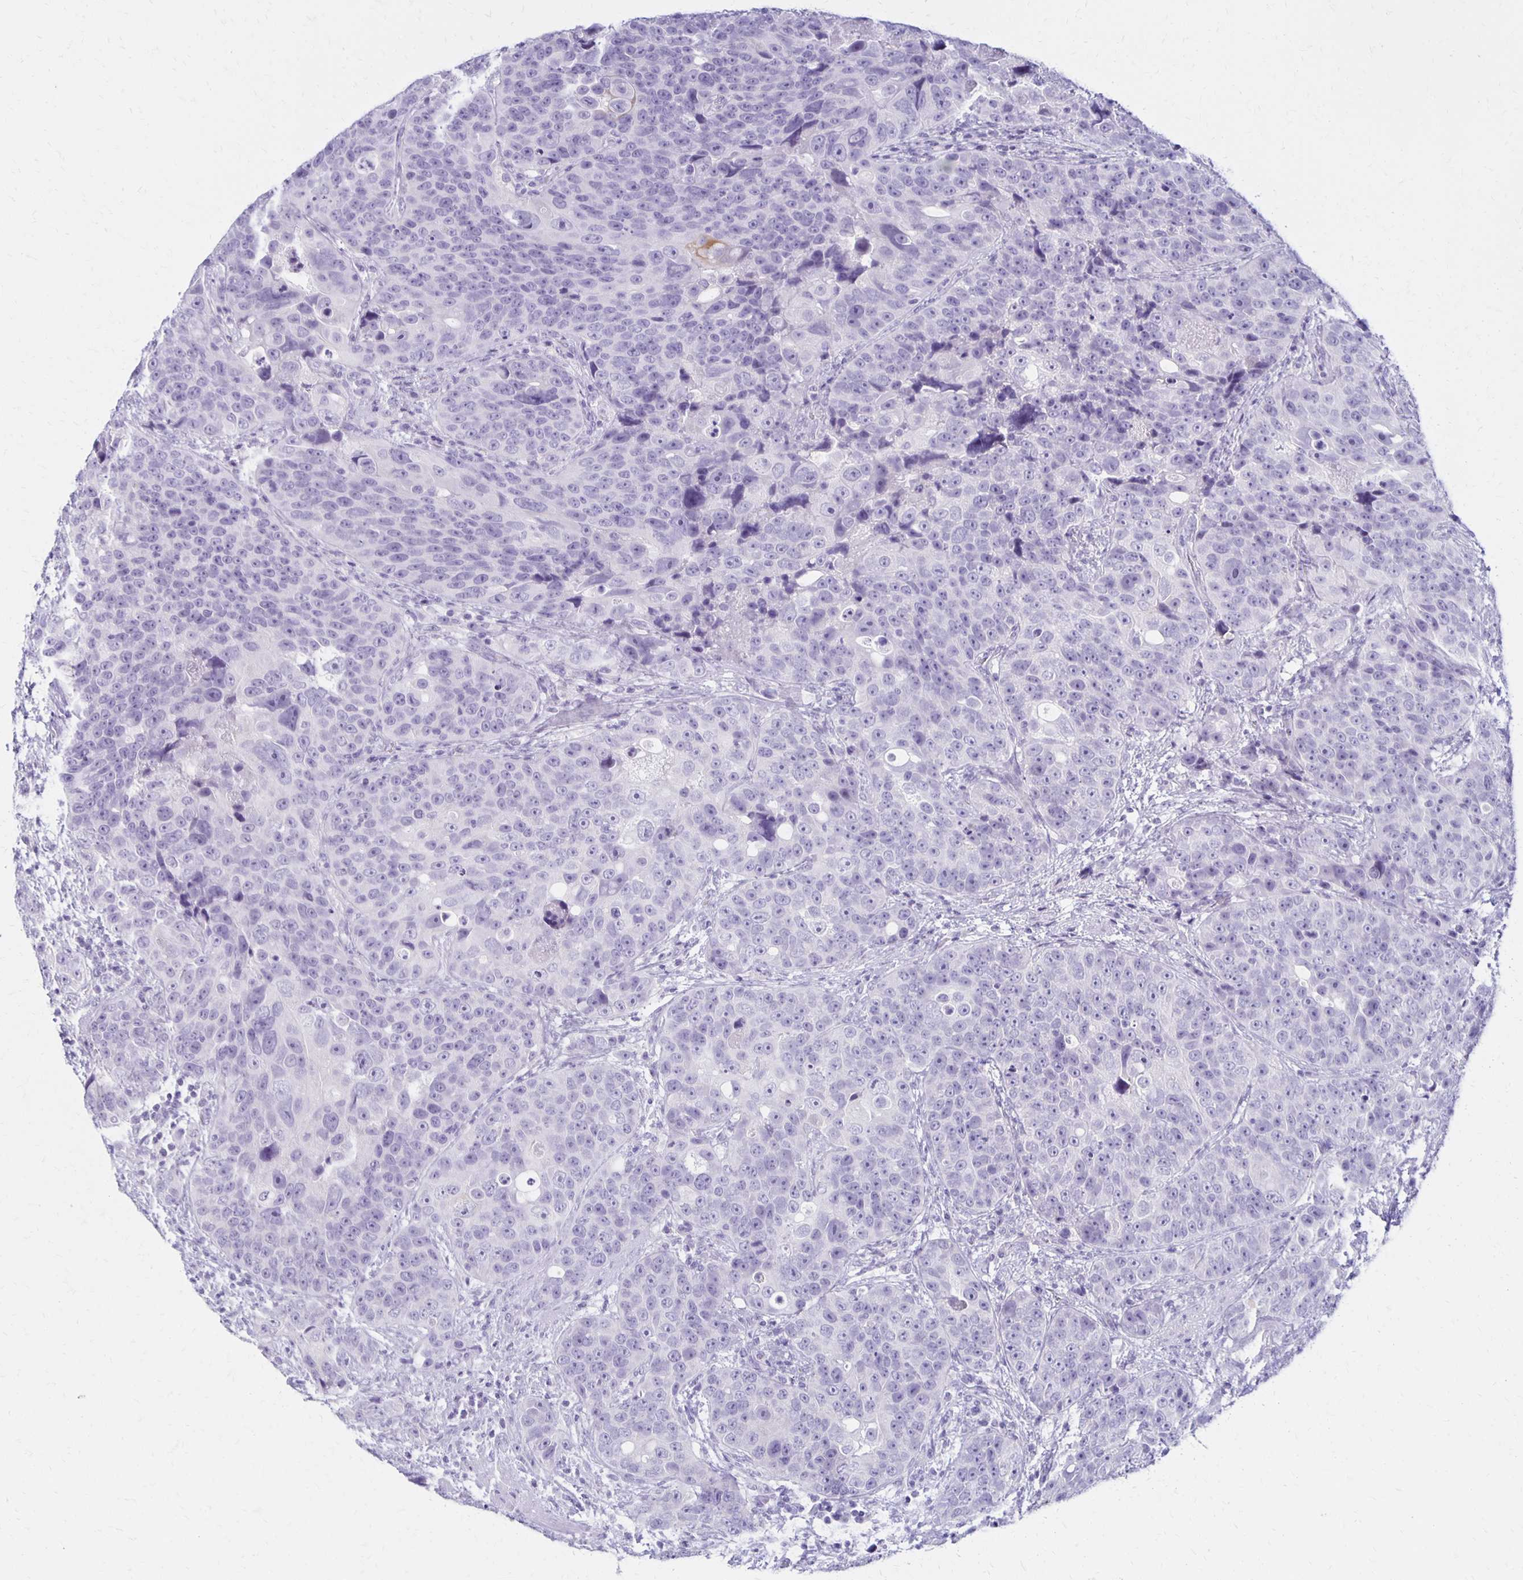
{"staining": {"intensity": "negative", "quantity": "none", "location": "none"}, "tissue": "urothelial cancer", "cell_type": "Tumor cells", "image_type": "cancer", "snomed": [{"axis": "morphology", "description": "Urothelial carcinoma, NOS"}, {"axis": "topography", "description": "Urinary bladder"}], "caption": "IHC photomicrograph of human urothelial cancer stained for a protein (brown), which displays no expression in tumor cells.", "gene": "RYR1", "patient": {"sex": "male", "age": 52}}